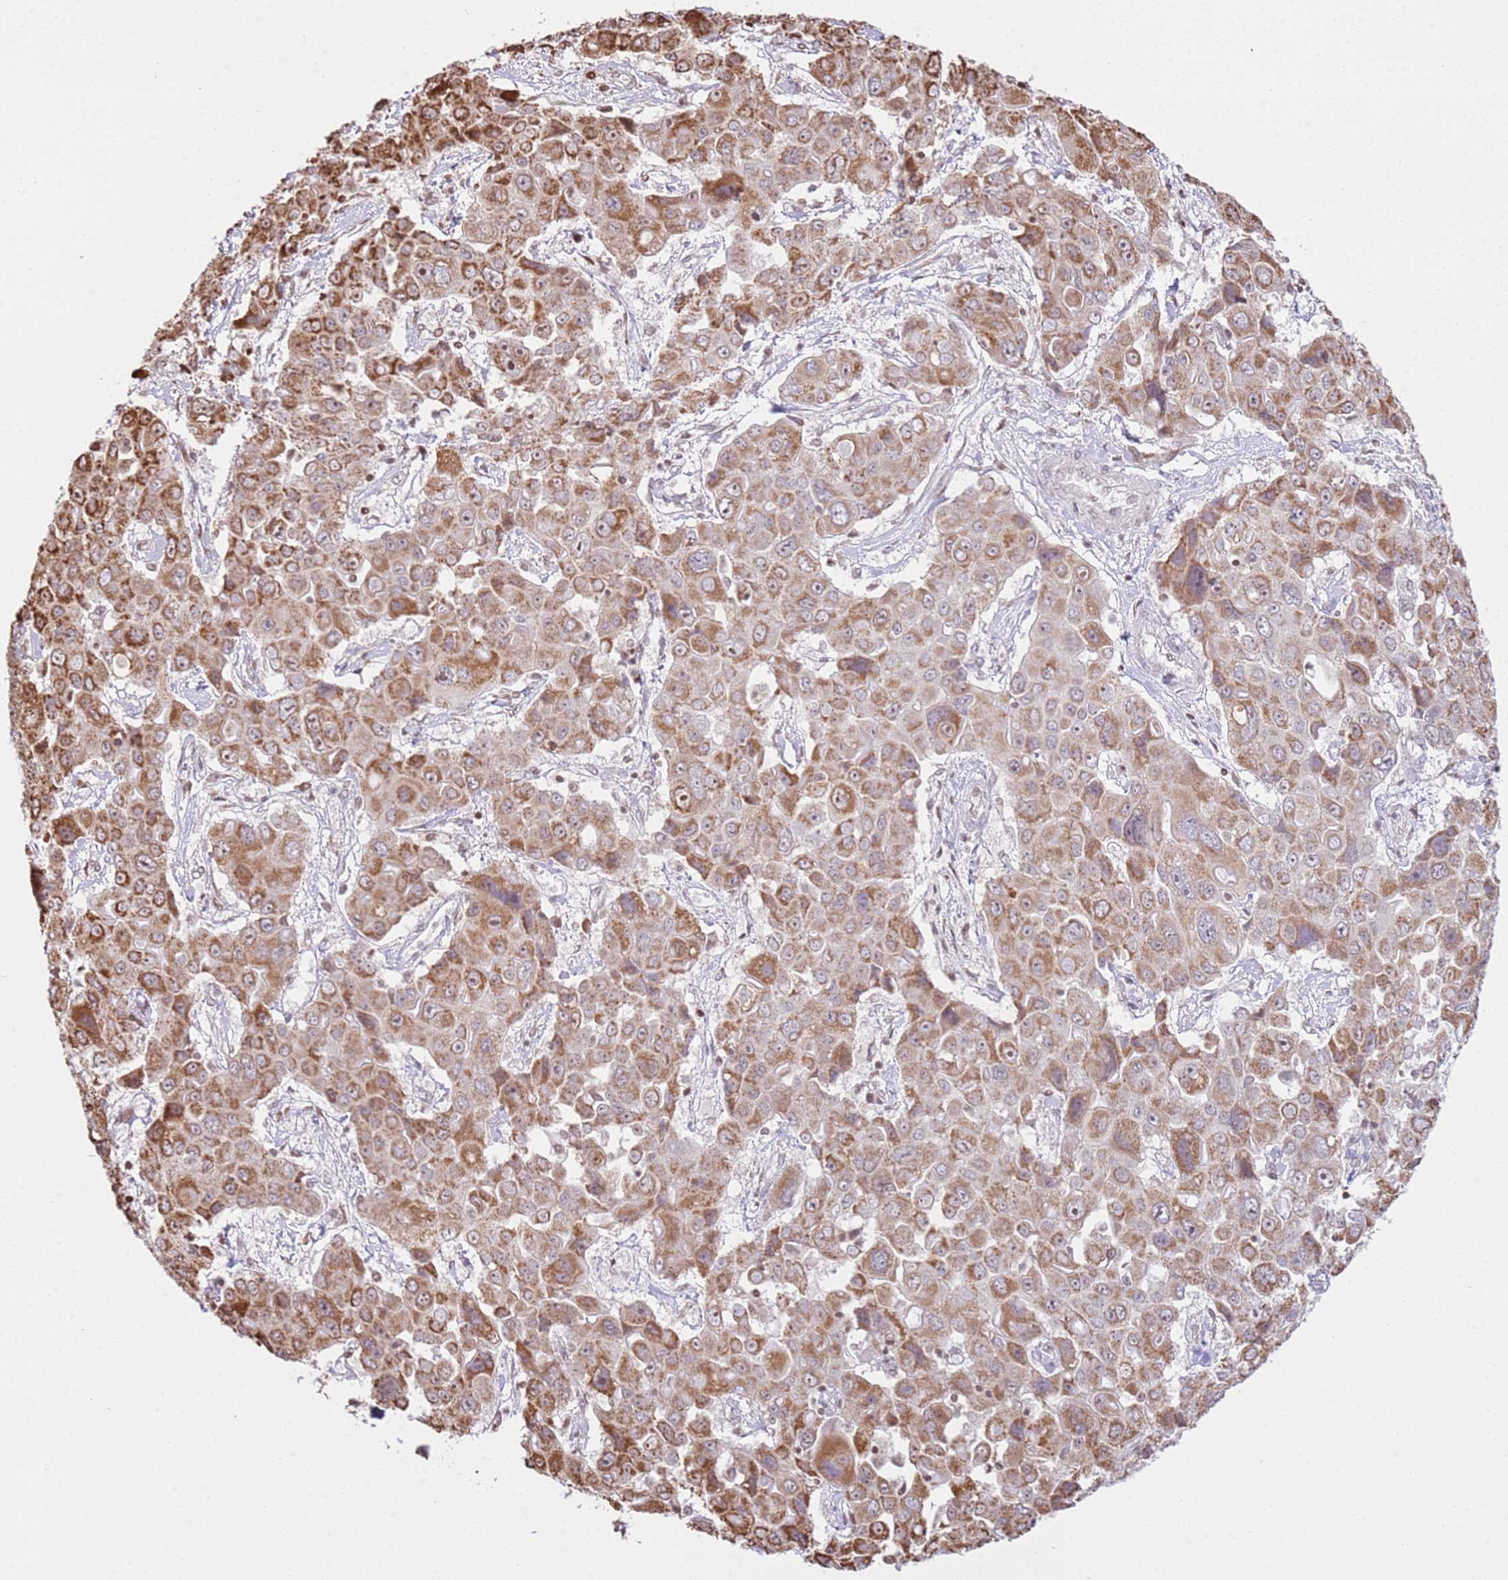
{"staining": {"intensity": "moderate", "quantity": ">75%", "location": "cytoplasmic/membranous,nuclear"}, "tissue": "liver cancer", "cell_type": "Tumor cells", "image_type": "cancer", "snomed": [{"axis": "morphology", "description": "Cholangiocarcinoma"}, {"axis": "topography", "description": "Liver"}], "caption": "Moderate cytoplasmic/membranous and nuclear protein staining is identified in approximately >75% of tumor cells in cholangiocarcinoma (liver).", "gene": "SCAF1", "patient": {"sex": "male", "age": 67}}